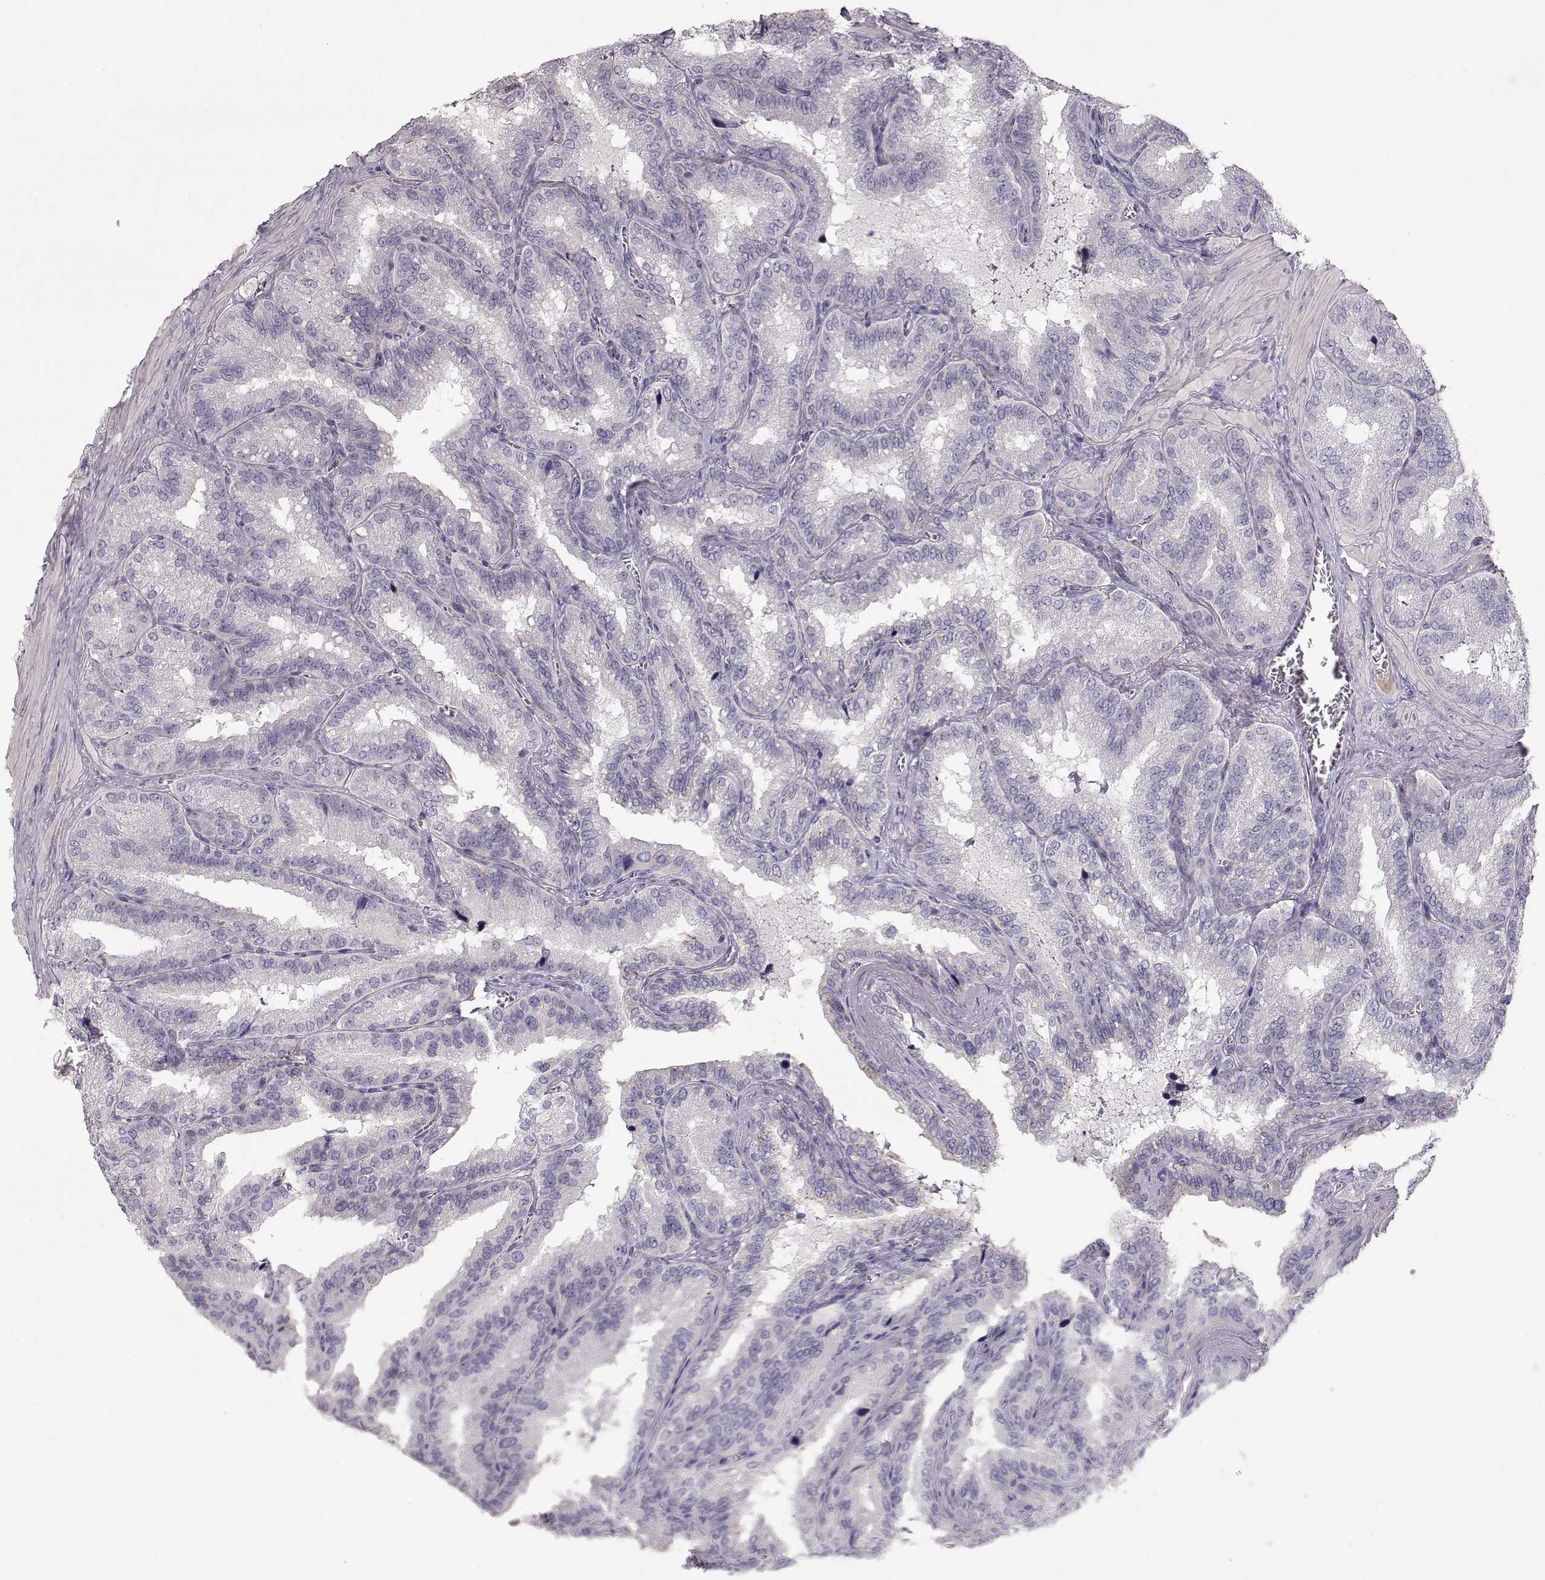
{"staining": {"intensity": "negative", "quantity": "none", "location": "none"}, "tissue": "seminal vesicle", "cell_type": "Glandular cells", "image_type": "normal", "snomed": [{"axis": "morphology", "description": "Normal tissue, NOS"}, {"axis": "topography", "description": "Seminal veicle"}], "caption": "The IHC photomicrograph has no significant positivity in glandular cells of seminal vesicle.", "gene": "SLC18A1", "patient": {"sex": "male", "age": 37}}